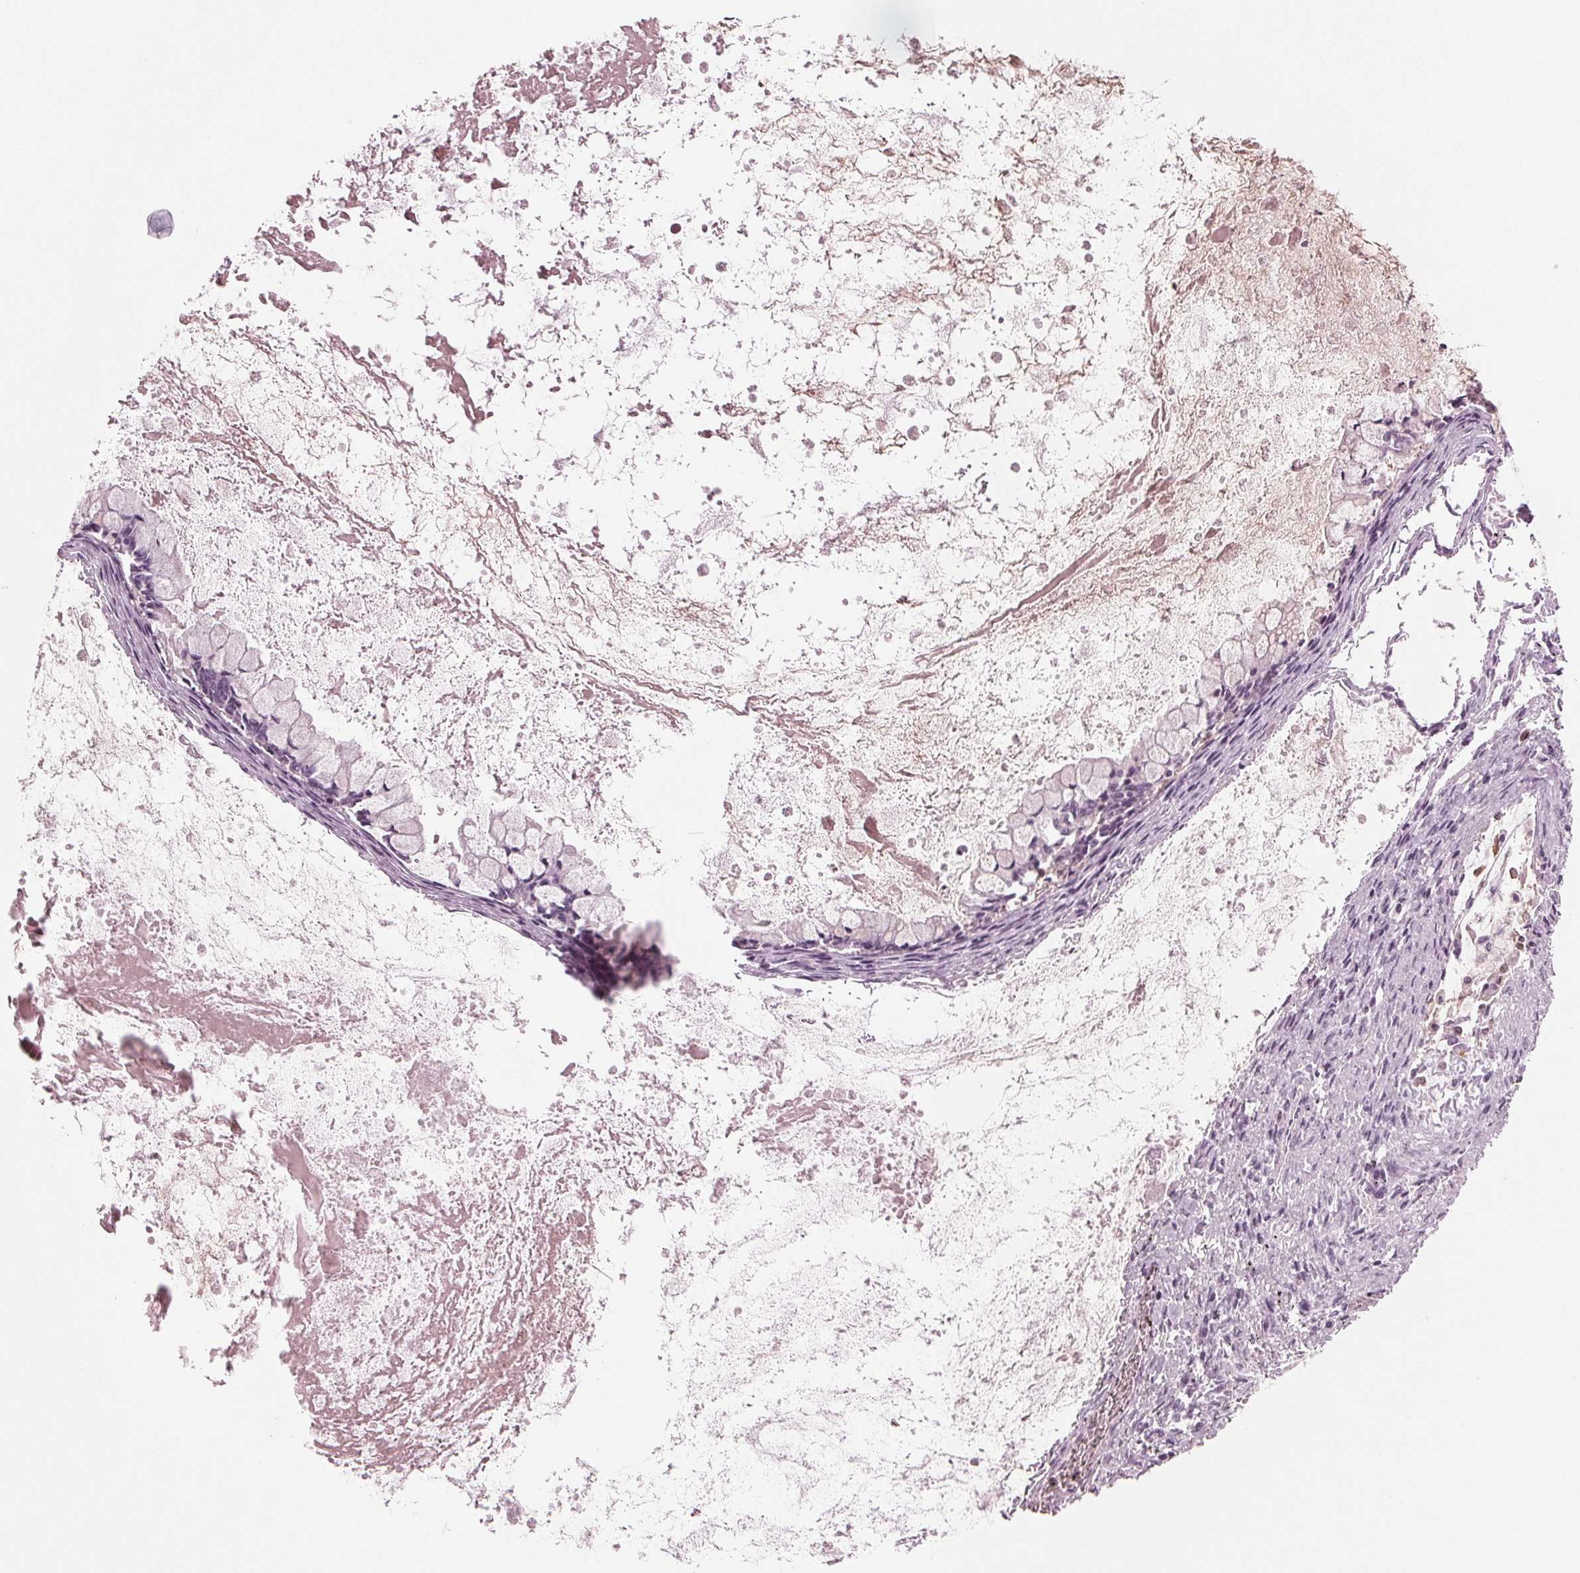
{"staining": {"intensity": "negative", "quantity": "none", "location": "none"}, "tissue": "ovarian cancer", "cell_type": "Tumor cells", "image_type": "cancer", "snomed": [{"axis": "morphology", "description": "Cystadenocarcinoma, mucinous, NOS"}, {"axis": "topography", "description": "Ovary"}], "caption": "This is a histopathology image of IHC staining of ovarian cancer, which shows no expression in tumor cells.", "gene": "BTLA", "patient": {"sex": "female", "age": 67}}